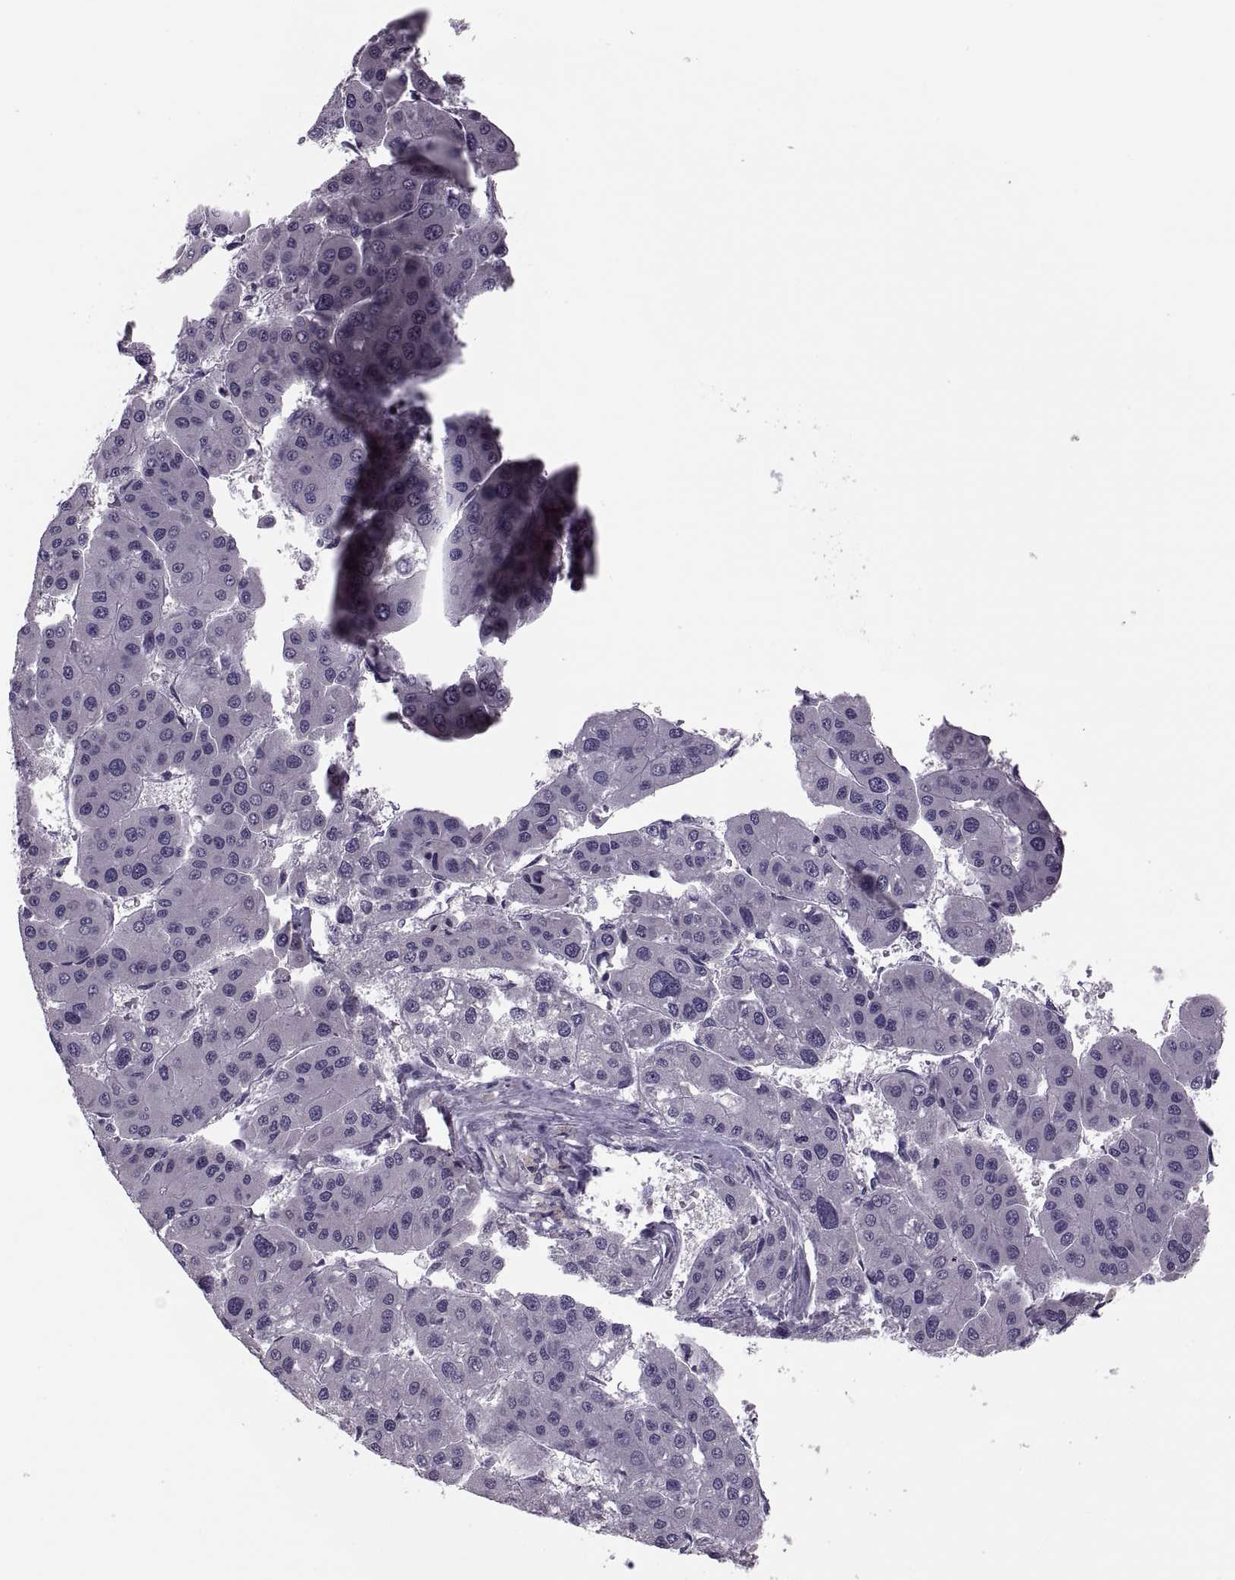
{"staining": {"intensity": "negative", "quantity": "none", "location": "none"}, "tissue": "liver cancer", "cell_type": "Tumor cells", "image_type": "cancer", "snomed": [{"axis": "morphology", "description": "Carcinoma, Hepatocellular, NOS"}, {"axis": "topography", "description": "Liver"}], "caption": "IHC of liver cancer reveals no staining in tumor cells.", "gene": "PRSS54", "patient": {"sex": "male", "age": 73}}